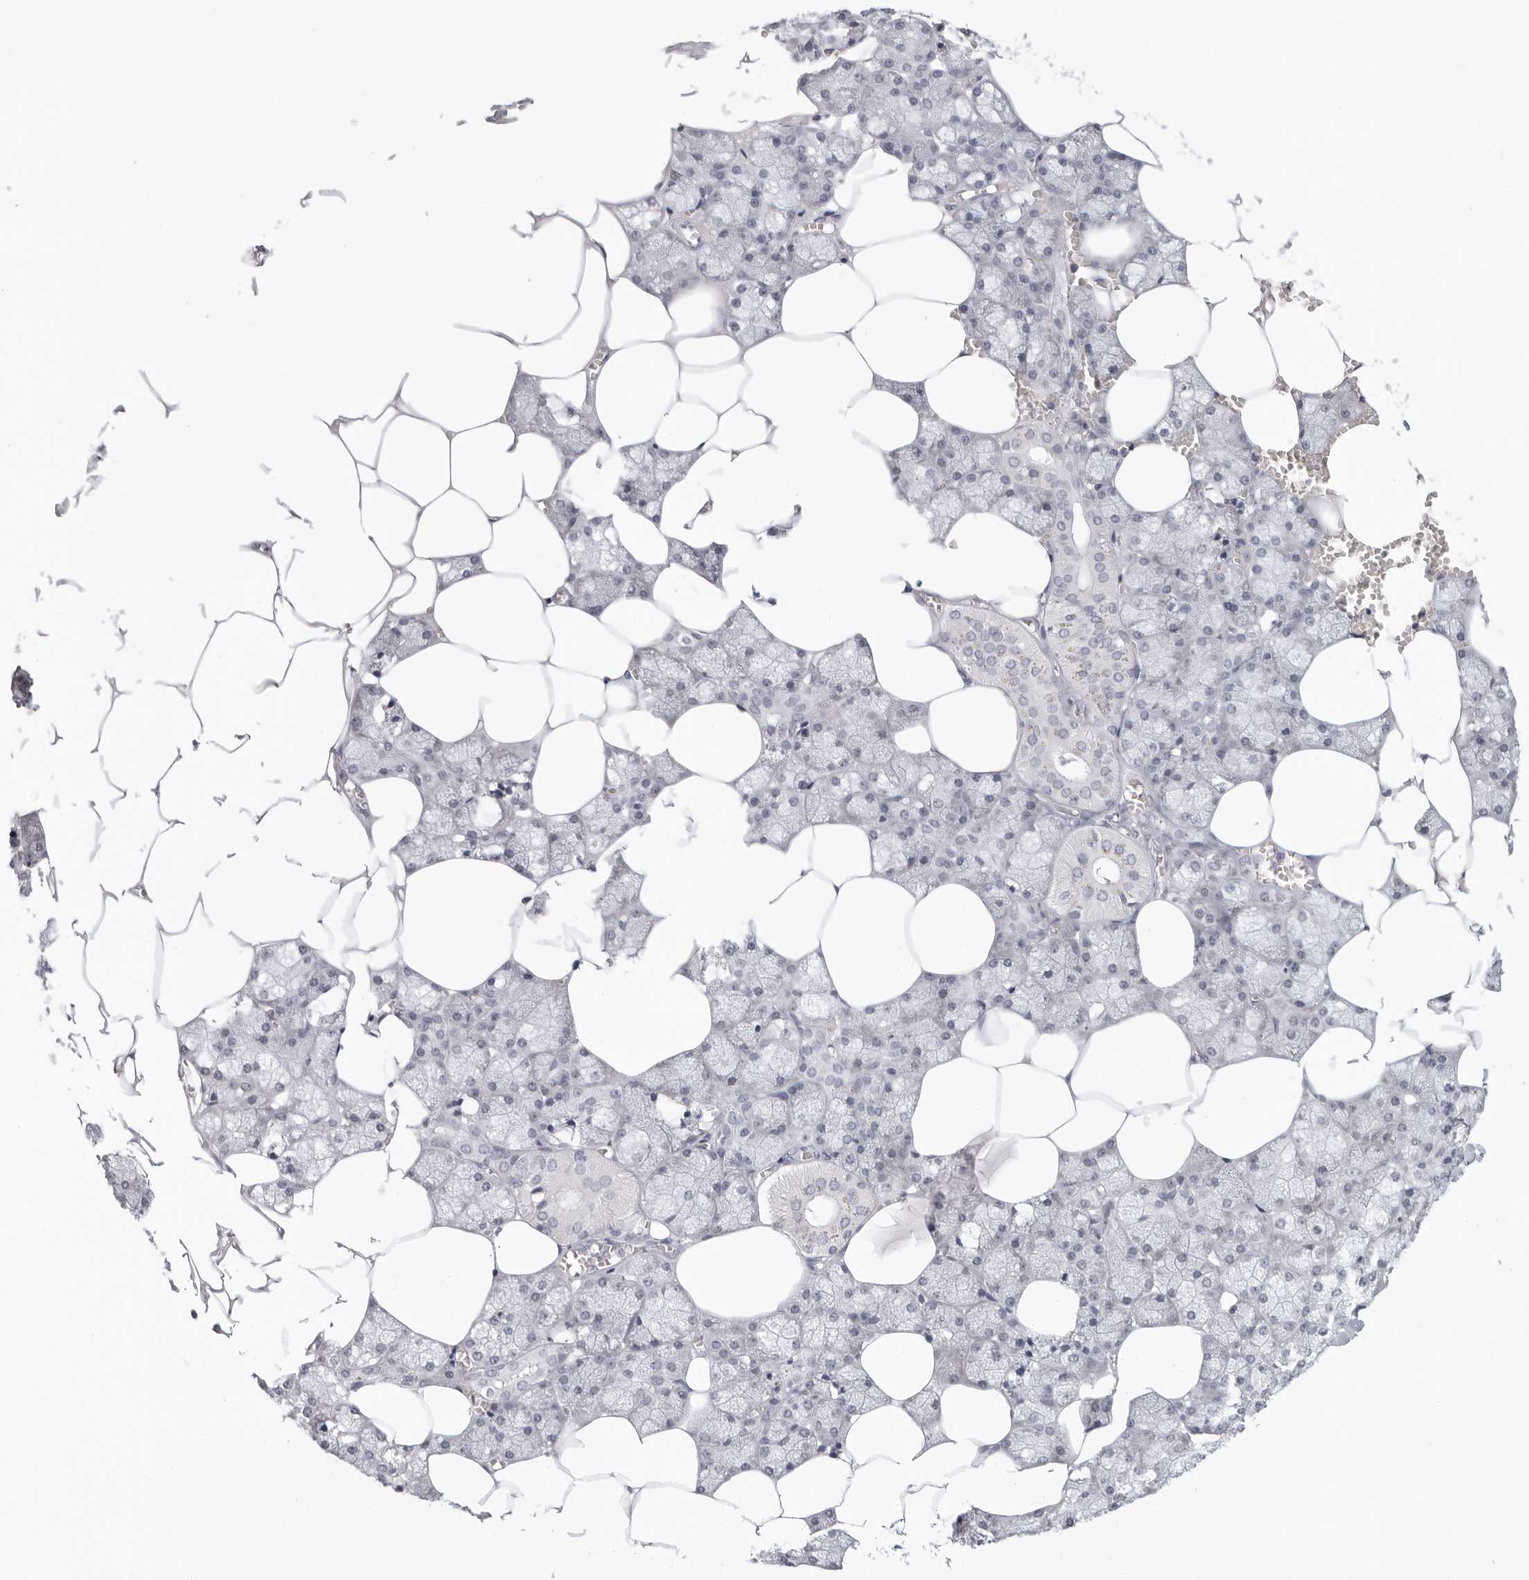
{"staining": {"intensity": "weak", "quantity": "<25%", "location": "nuclear"}, "tissue": "salivary gland", "cell_type": "Glandular cells", "image_type": "normal", "snomed": [{"axis": "morphology", "description": "Normal tissue, NOS"}, {"axis": "topography", "description": "Salivary gland"}], "caption": "This is an immunohistochemistry (IHC) histopathology image of unremarkable human salivary gland. There is no staining in glandular cells.", "gene": "EDN2", "patient": {"sex": "male", "age": 62}}